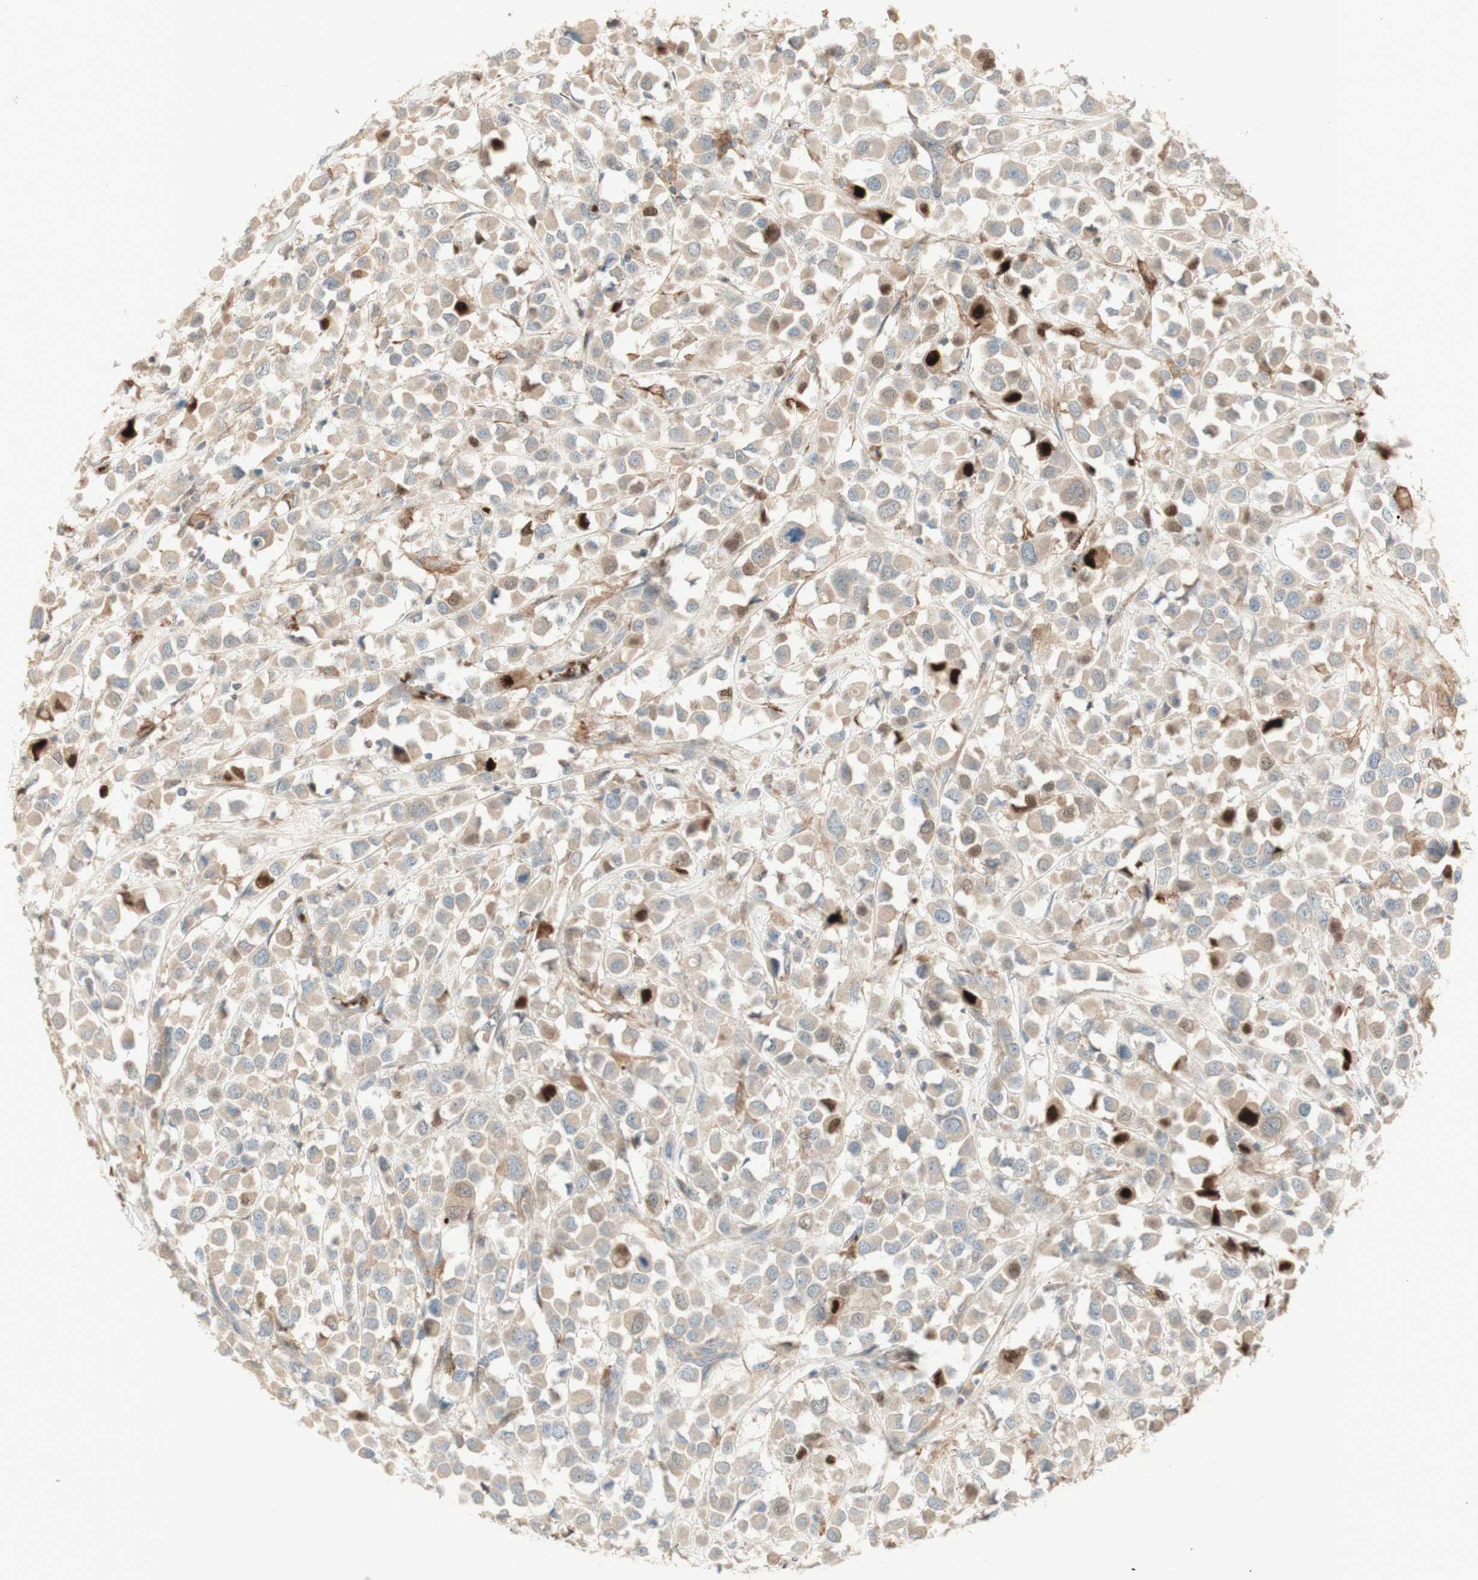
{"staining": {"intensity": "weak", "quantity": ">75%", "location": "cytoplasmic/membranous"}, "tissue": "breast cancer", "cell_type": "Tumor cells", "image_type": "cancer", "snomed": [{"axis": "morphology", "description": "Duct carcinoma"}, {"axis": "topography", "description": "Breast"}], "caption": "Weak cytoplasmic/membranous staining for a protein is appreciated in about >75% of tumor cells of breast intraductal carcinoma using immunohistochemistry.", "gene": "PTGER4", "patient": {"sex": "female", "age": 61}}